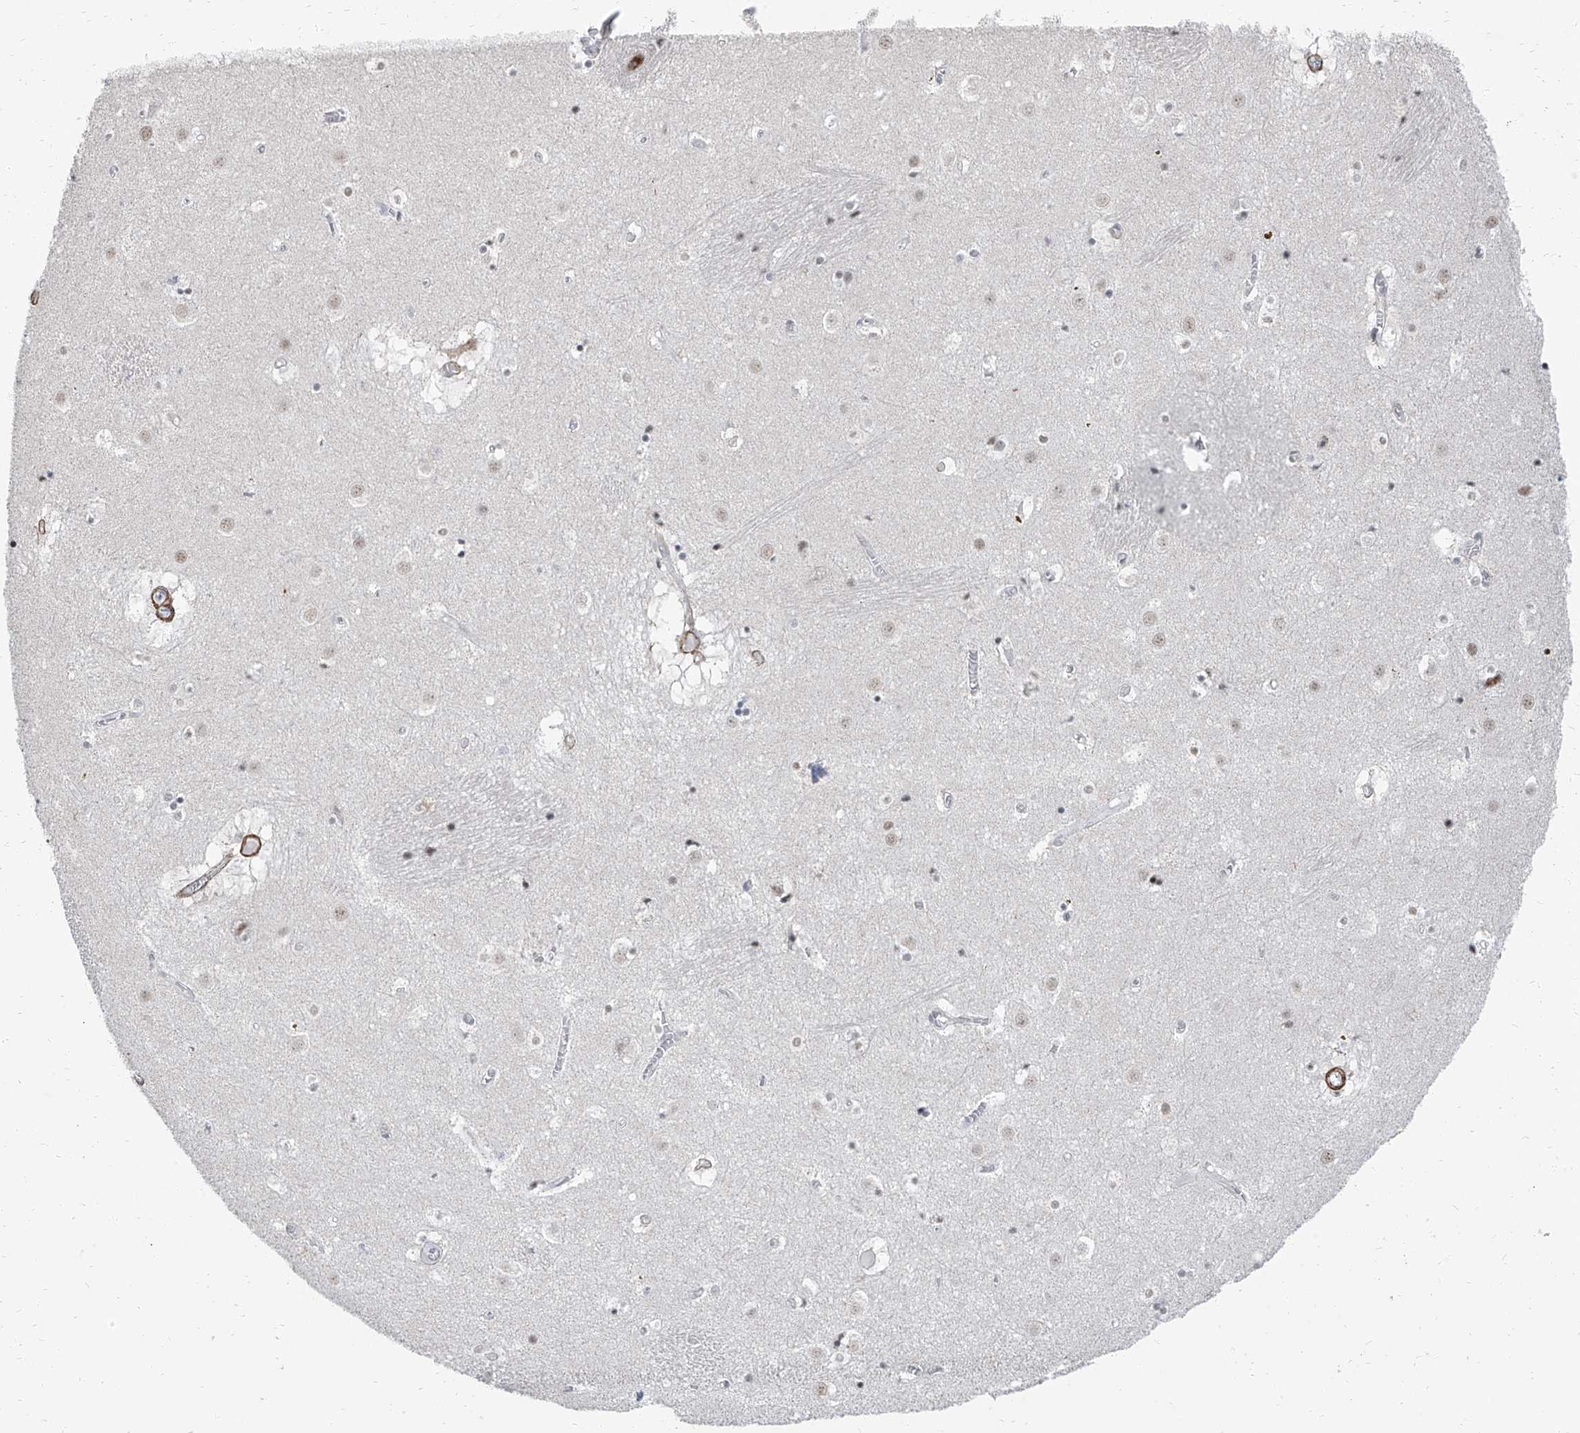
{"staining": {"intensity": "negative", "quantity": "none", "location": "none"}, "tissue": "caudate", "cell_type": "Glial cells", "image_type": "normal", "snomed": [{"axis": "morphology", "description": "Normal tissue, NOS"}, {"axis": "topography", "description": "Lateral ventricle wall"}], "caption": "Immunohistochemistry histopathology image of normal human caudate stained for a protein (brown), which exhibits no staining in glial cells.", "gene": "TXLNB", "patient": {"sex": "male", "age": 70}}